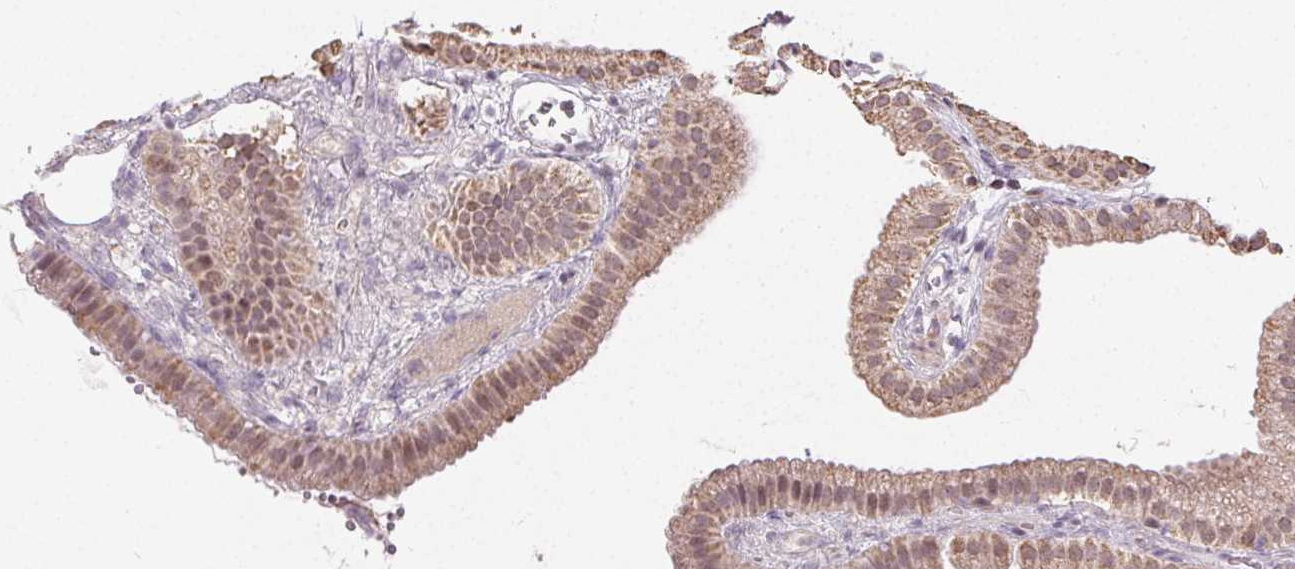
{"staining": {"intensity": "weak", "quantity": ">75%", "location": "cytoplasmic/membranous,nuclear"}, "tissue": "gallbladder", "cell_type": "Glandular cells", "image_type": "normal", "snomed": [{"axis": "morphology", "description": "Normal tissue, NOS"}, {"axis": "topography", "description": "Gallbladder"}], "caption": "A brown stain labels weak cytoplasmic/membranous,nuclear staining of a protein in glandular cells of normal gallbladder. (DAB (3,3'-diaminobenzidine) IHC, brown staining for protein, blue staining for nuclei).", "gene": "PIWIL4", "patient": {"sex": "female", "age": 63}}